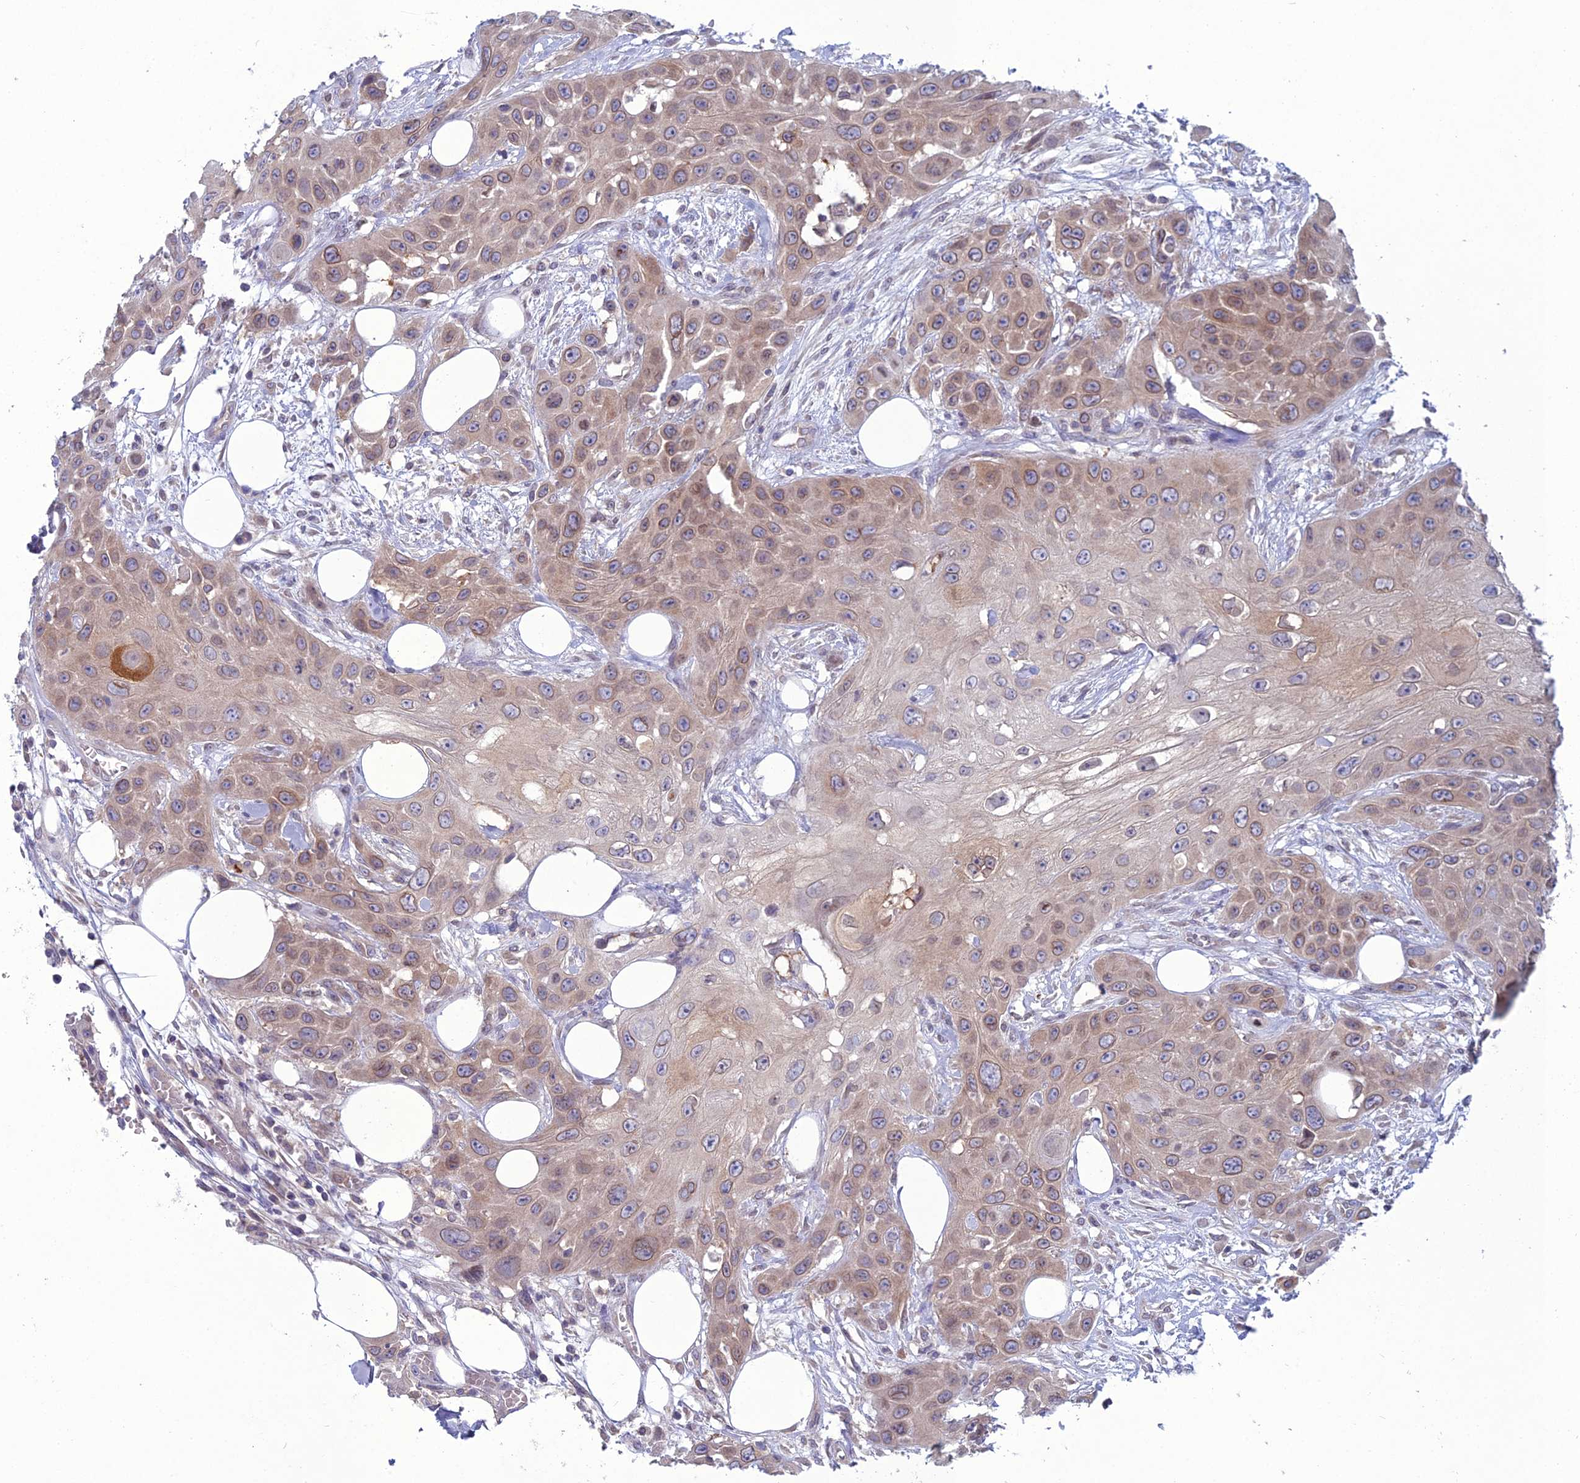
{"staining": {"intensity": "weak", "quantity": ">75%", "location": "cytoplasmic/membranous,nuclear"}, "tissue": "head and neck cancer", "cell_type": "Tumor cells", "image_type": "cancer", "snomed": [{"axis": "morphology", "description": "Squamous cell carcinoma, NOS"}, {"axis": "topography", "description": "Head-Neck"}], "caption": "Head and neck squamous cell carcinoma was stained to show a protein in brown. There is low levels of weak cytoplasmic/membranous and nuclear expression in approximately >75% of tumor cells. The protein is shown in brown color, while the nuclei are stained blue.", "gene": "WDR46", "patient": {"sex": "male", "age": 81}}